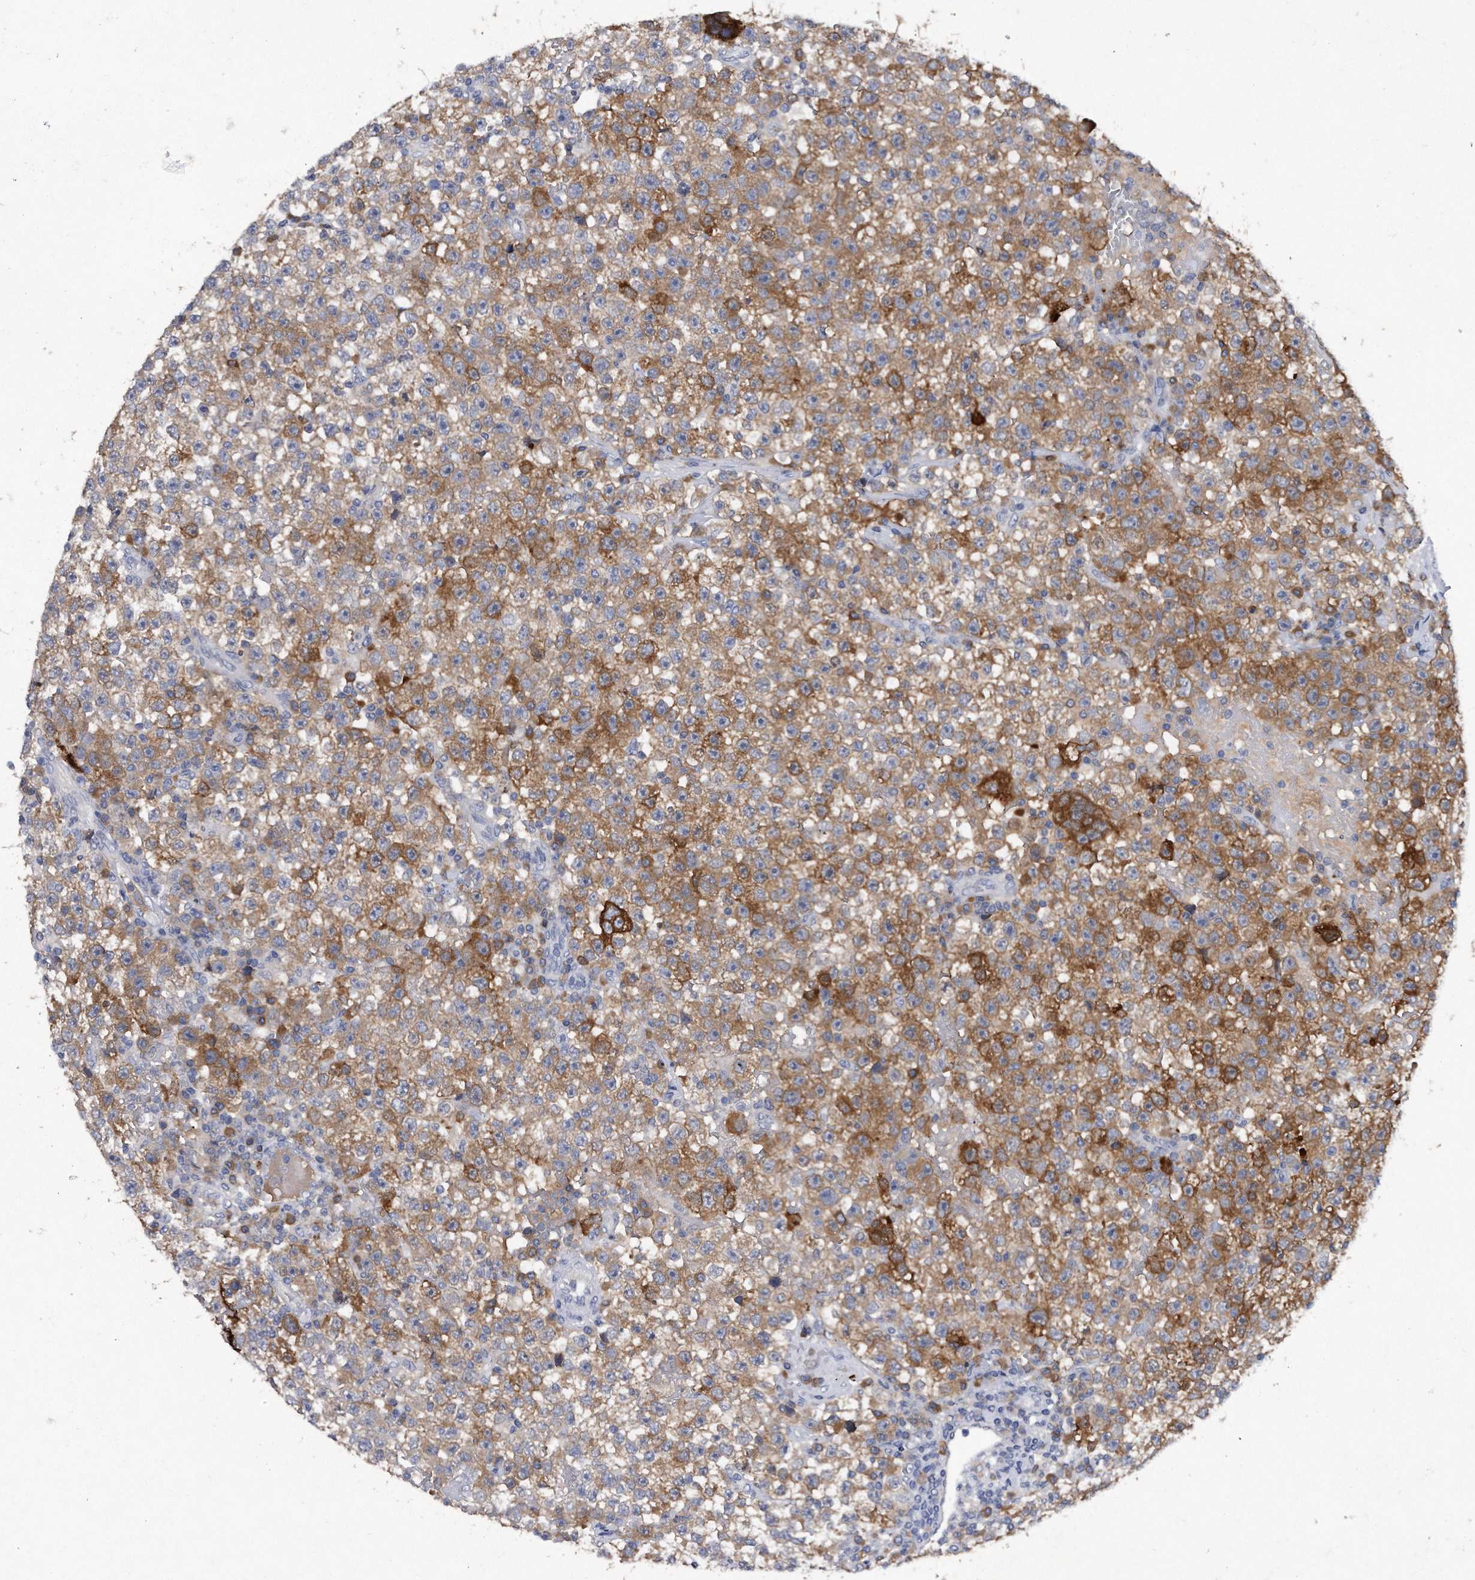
{"staining": {"intensity": "moderate", "quantity": "25%-75%", "location": "cytoplasmic/membranous"}, "tissue": "testis cancer", "cell_type": "Tumor cells", "image_type": "cancer", "snomed": [{"axis": "morphology", "description": "Seminoma, NOS"}, {"axis": "topography", "description": "Testis"}], "caption": "A high-resolution micrograph shows immunohistochemistry staining of testis cancer, which displays moderate cytoplasmic/membranous expression in about 25%-75% of tumor cells. (DAB = brown stain, brightfield microscopy at high magnification).", "gene": "ASNS", "patient": {"sex": "male", "age": 22}}